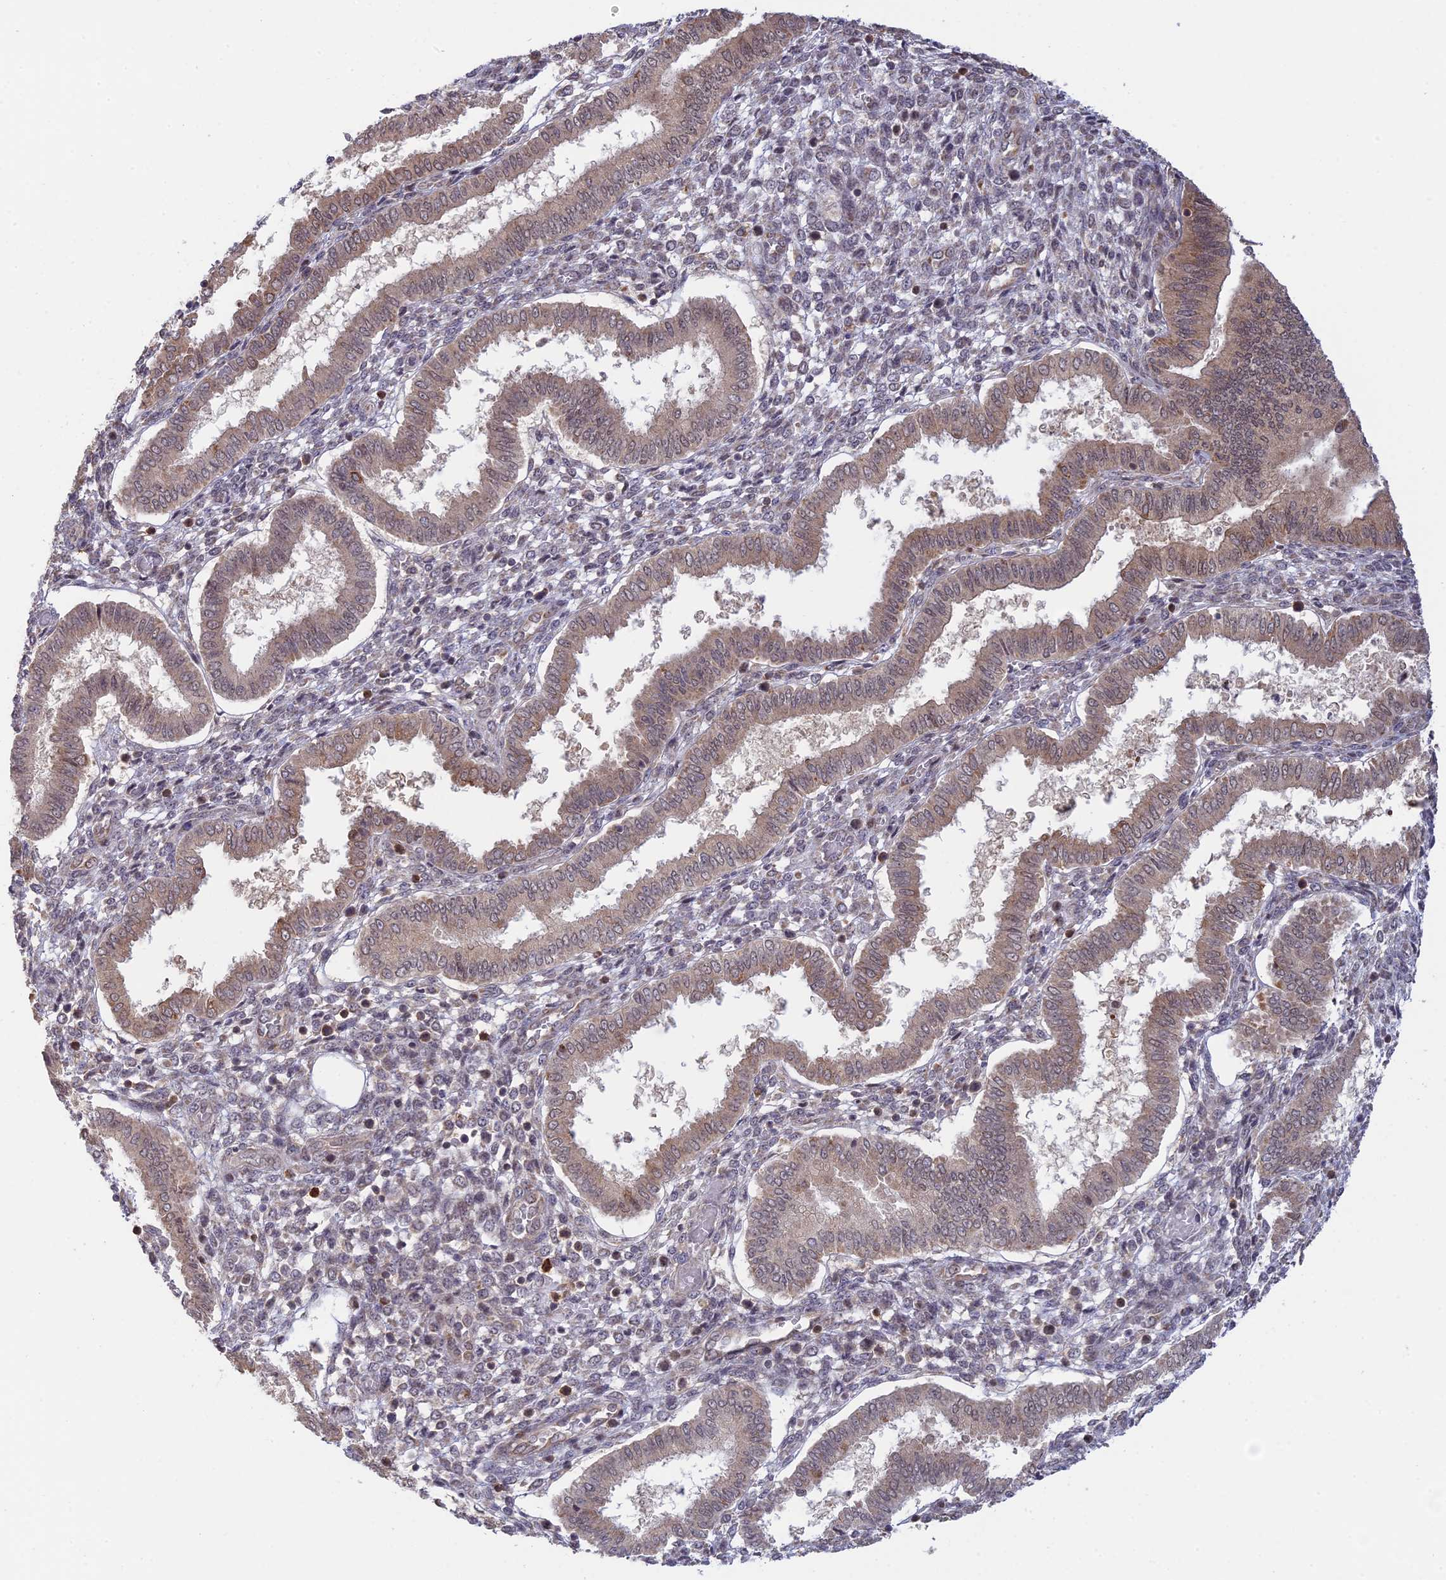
{"staining": {"intensity": "negative", "quantity": "none", "location": "none"}, "tissue": "endometrium", "cell_type": "Cells in endometrial stroma", "image_type": "normal", "snomed": [{"axis": "morphology", "description": "Normal tissue, NOS"}, {"axis": "topography", "description": "Endometrium"}], "caption": "The photomicrograph demonstrates no staining of cells in endometrial stroma in normal endometrium. The staining was performed using DAB (3,3'-diaminobenzidine) to visualize the protein expression in brown, while the nuclei were stained in blue with hematoxylin (Magnification: 20x).", "gene": "GSKIP", "patient": {"sex": "female", "age": 24}}